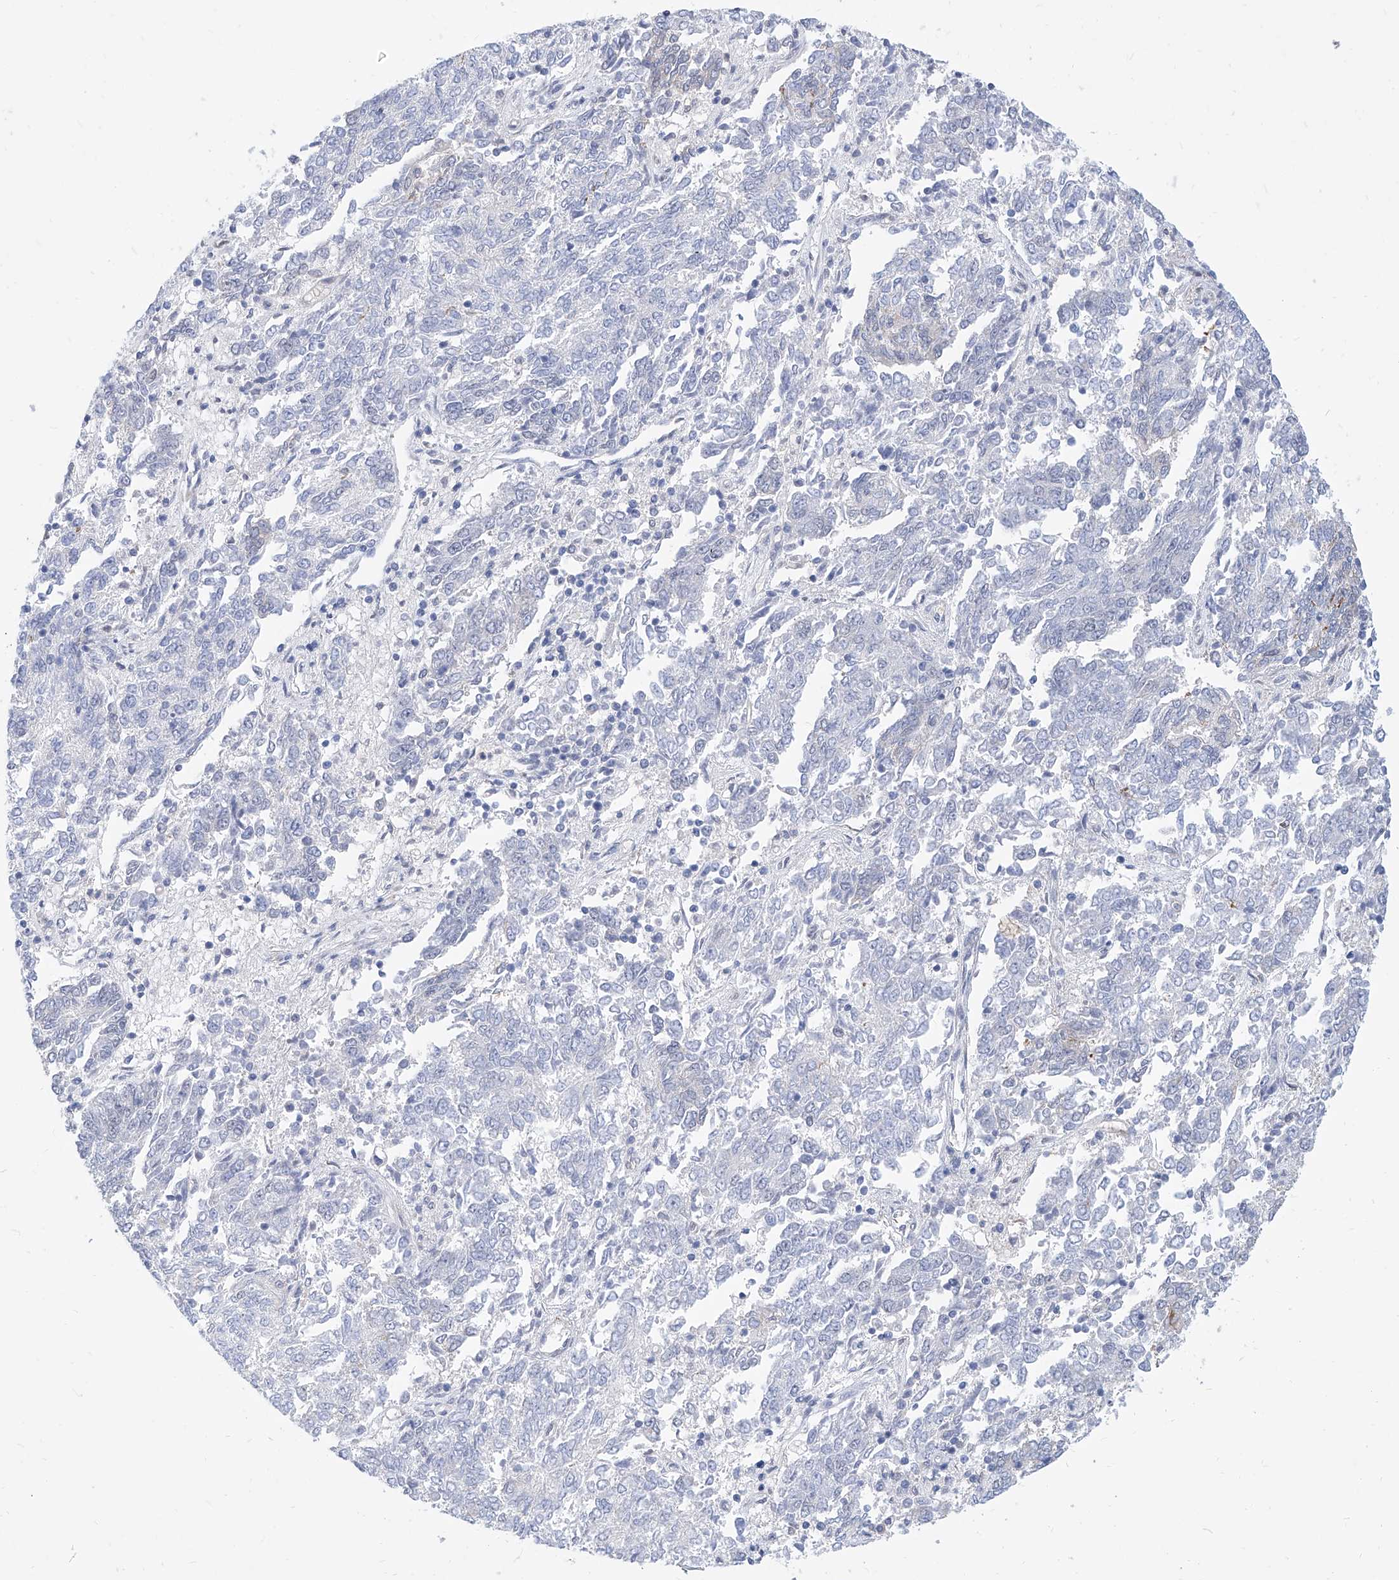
{"staining": {"intensity": "negative", "quantity": "none", "location": "none"}, "tissue": "endometrial cancer", "cell_type": "Tumor cells", "image_type": "cancer", "snomed": [{"axis": "morphology", "description": "Adenocarcinoma, NOS"}, {"axis": "topography", "description": "Endometrium"}], "caption": "Immunohistochemical staining of endometrial cancer reveals no significant positivity in tumor cells.", "gene": "MX2", "patient": {"sex": "female", "age": 80}}